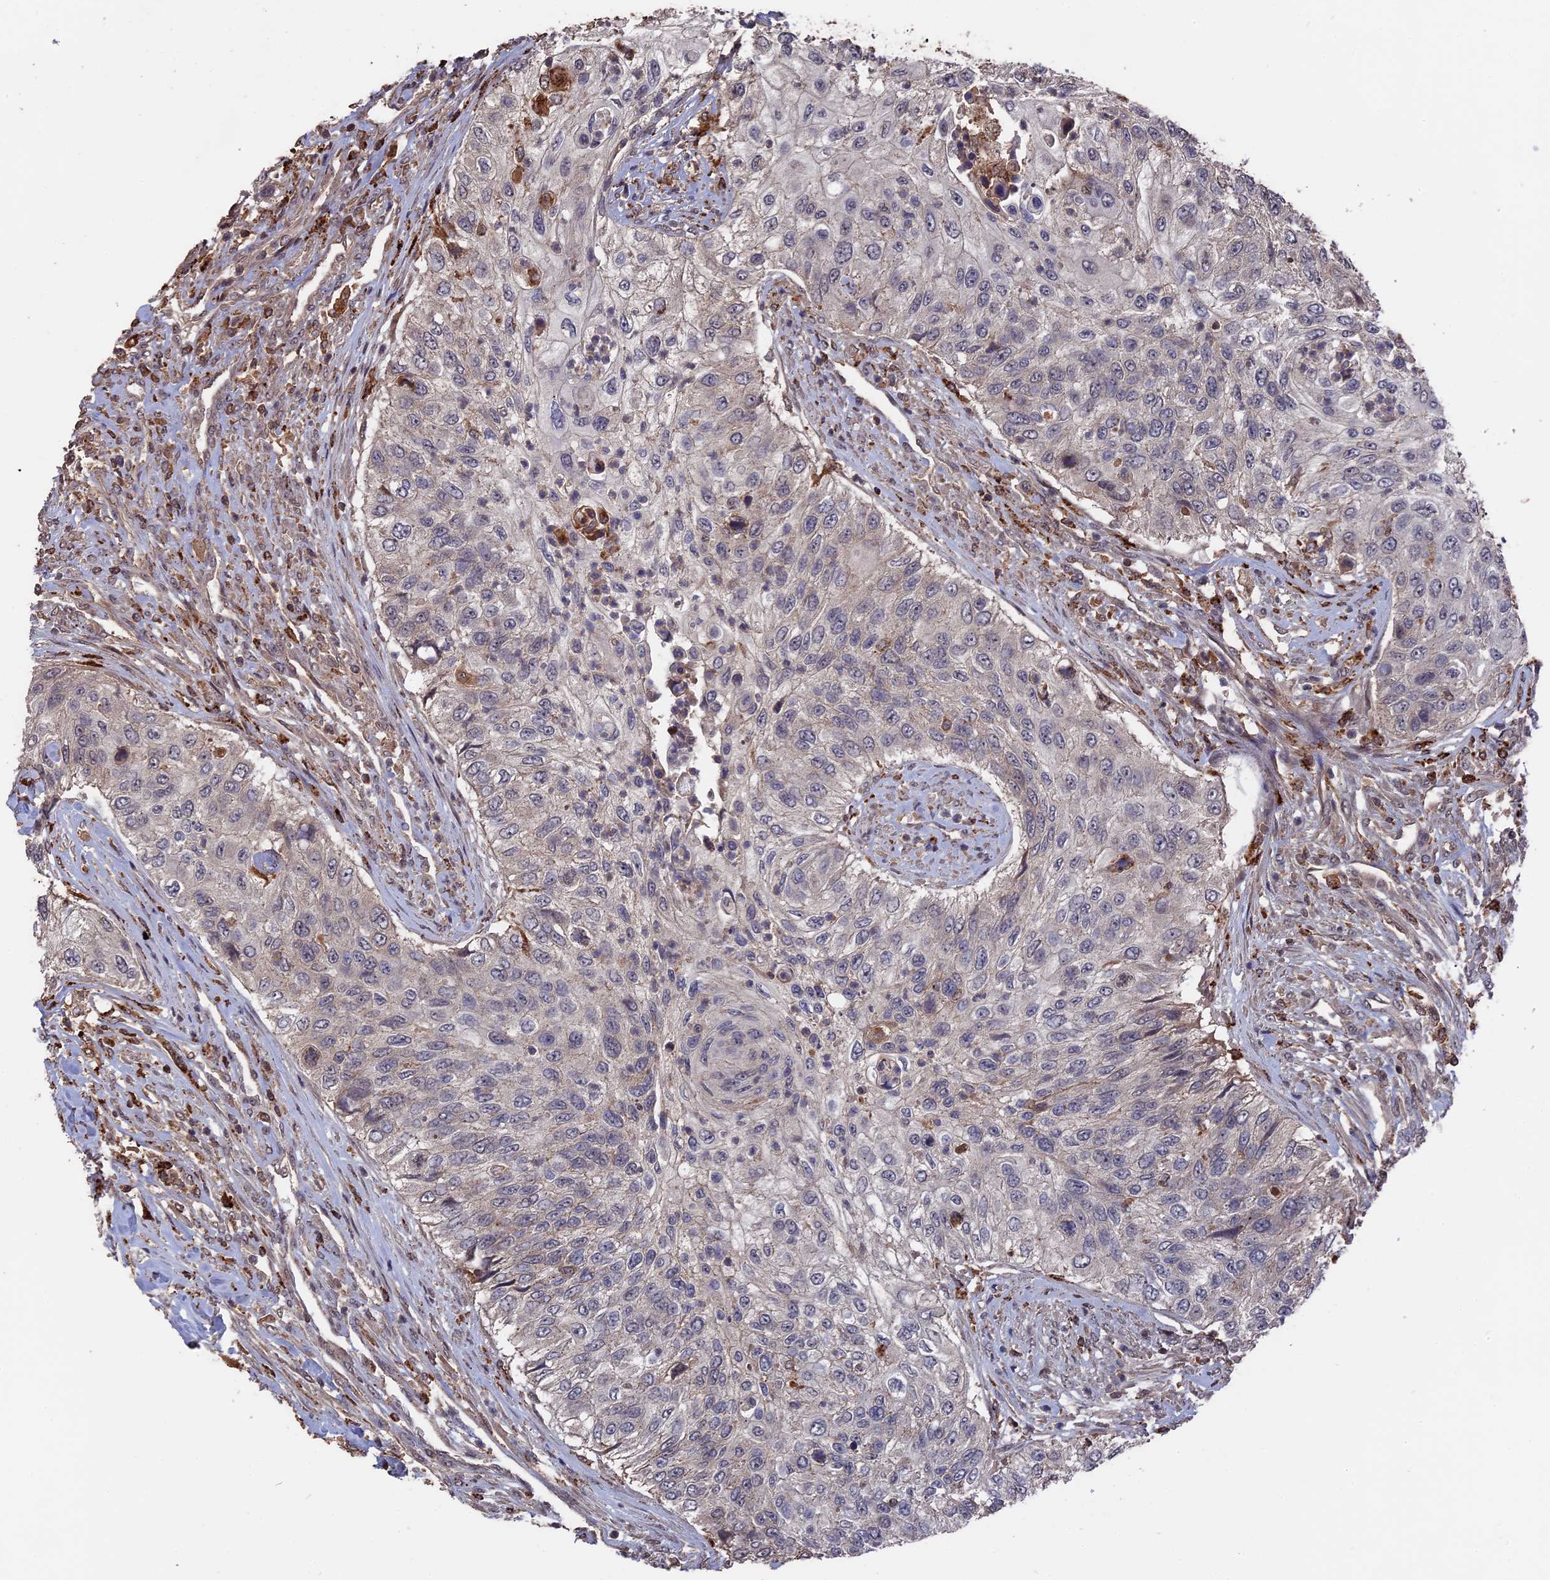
{"staining": {"intensity": "weak", "quantity": "<25%", "location": "cytoplasmic/membranous"}, "tissue": "urothelial cancer", "cell_type": "Tumor cells", "image_type": "cancer", "snomed": [{"axis": "morphology", "description": "Urothelial carcinoma, High grade"}, {"axis": "topography", "description": "Urinary bladder"}], "caption": "Immunohistochemical staining of human urothelial carcinoma (high-grade) exhibits no significant staining in tumor cells.", "gene": "TELO2", "patient": {"sex": "female", "age": 60}}